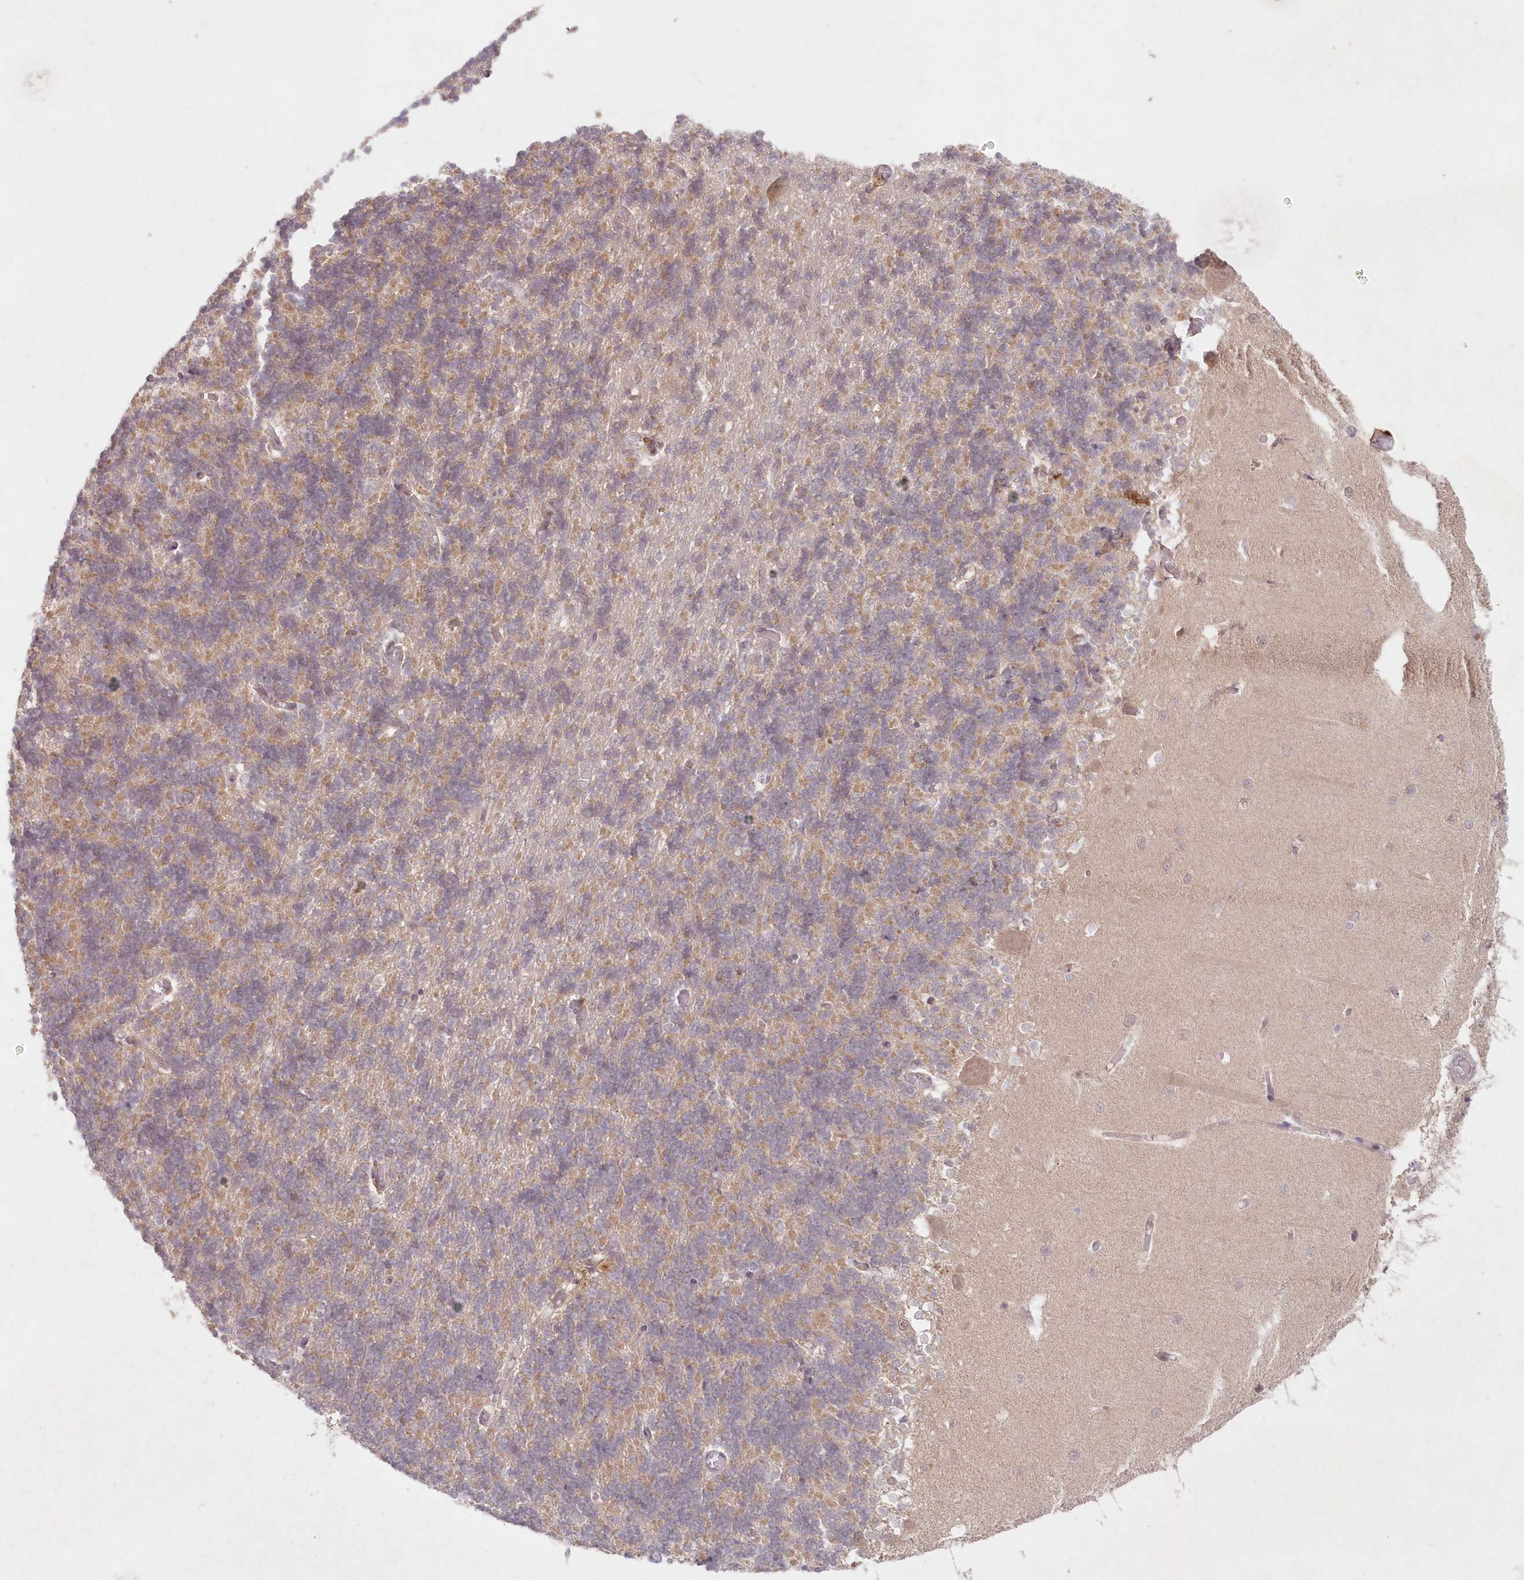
{"staining": {"intensity": "moderate", "quantity": "25%-75%", "location": "cytoplasmic/membranous"}, "tissue": "cerebellum", "cell_type": "Cells in granular layer", "image_type": "normal", "snomed": [{"axis": "morphology", "description": "Normal tissue, NOS"}, {"axis": "topography", "description": "Cerebellum"}], "caption": "Moderate cytoplasmic/membranous staining is appreciated in about 25%-75% of cells in granular layer in normal cerebellum.", "gene": "ASCC1", "patient": {"sex": "male", "age": 37}}